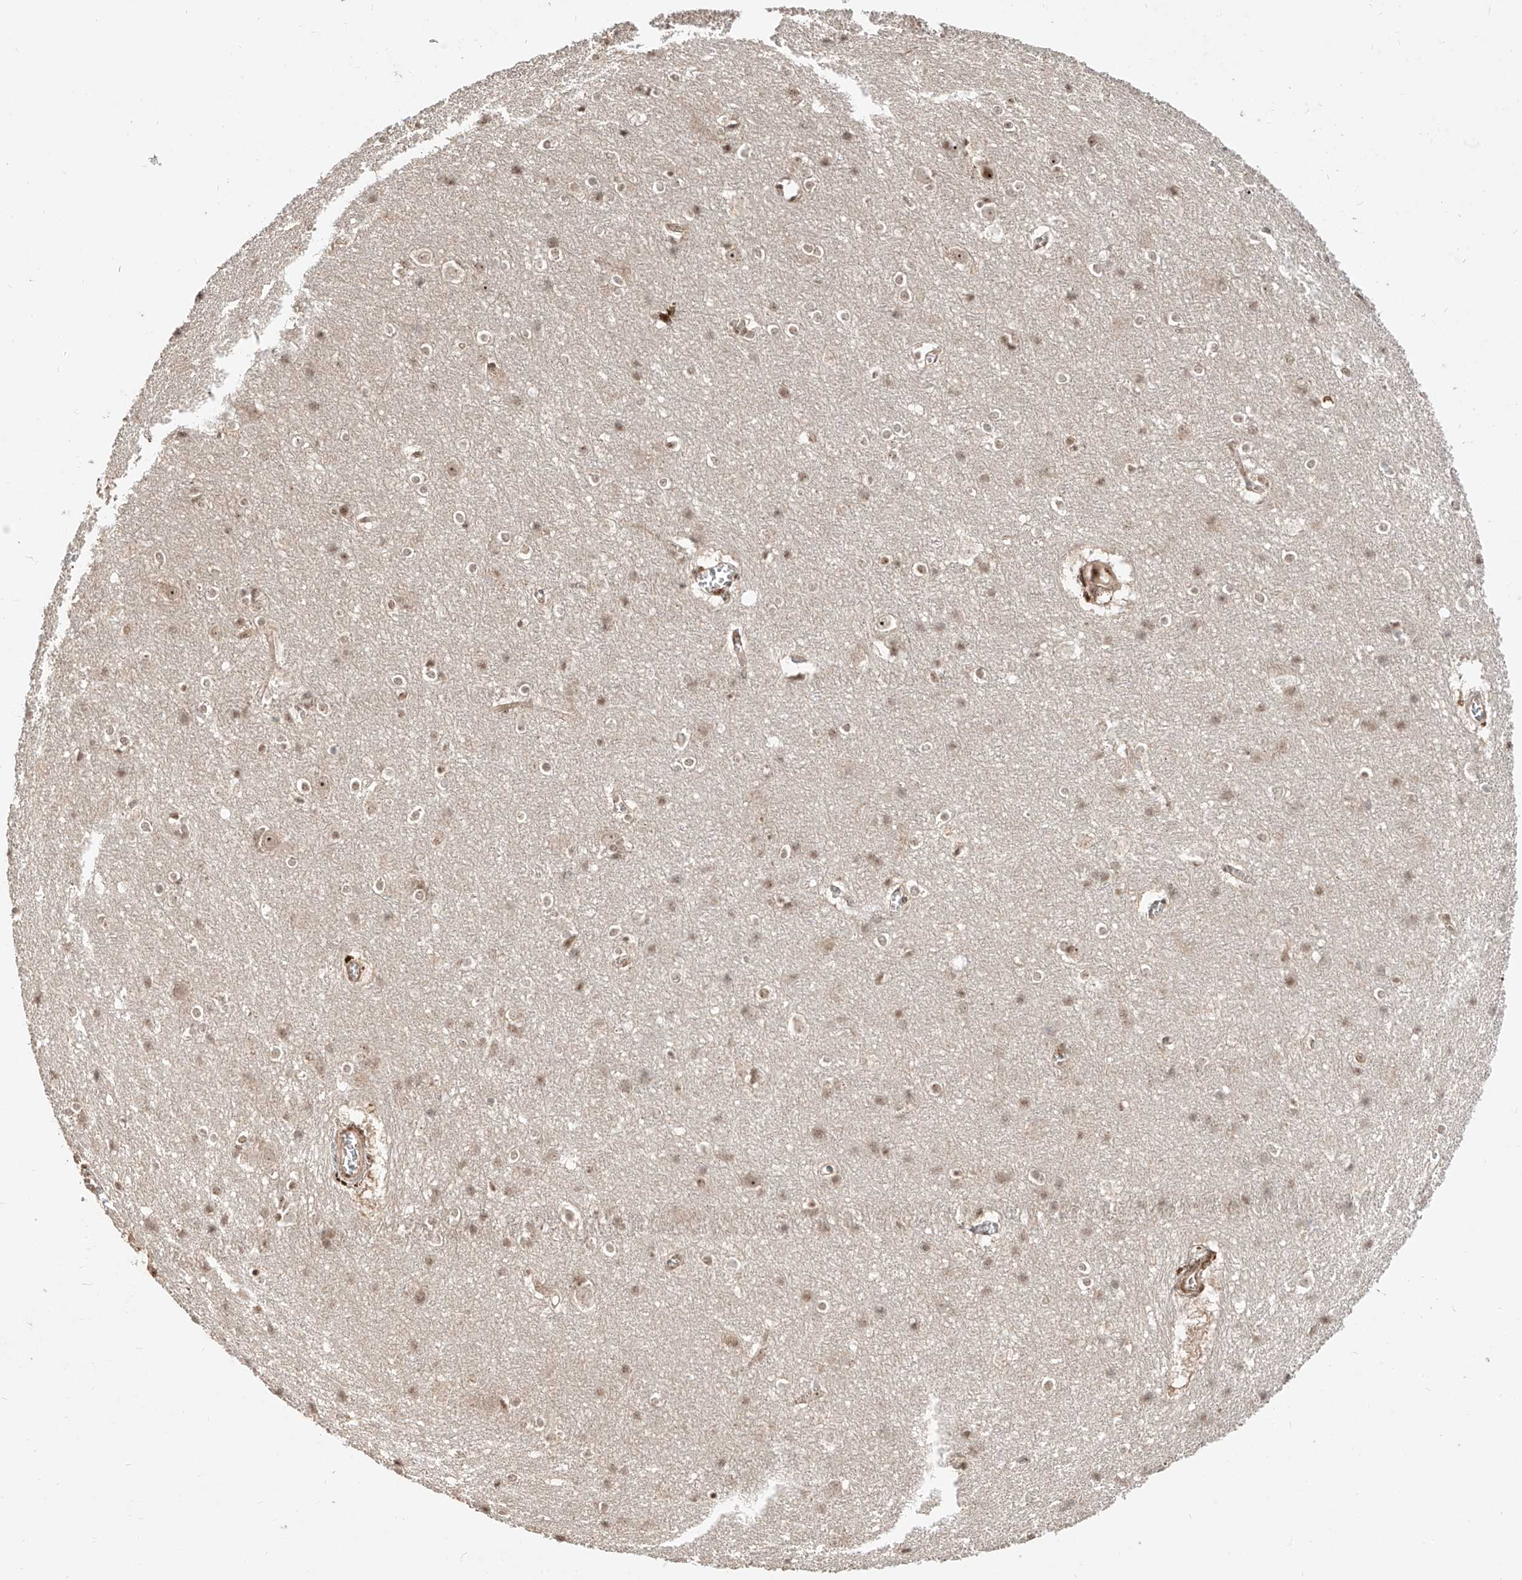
{"staining": {"intensity": "weak", "quantity": ">75%", "location": "cytoplasmic/membranous"}, "tissue": "cerebral cortex", "cell_type": "Endothelial cells", "image_type": "normal", "snomed": [{"axis": "morphology", "description": "Normal tissue, NOS"}, {"axis": "topography", "description": "Cerebral cortex"}], "caption": "A brown stain highlights weak cytoplasmic/membranous positivity of a protein in endothelial cells of benign cerebral cortex.", "gene": "ZNF710", "patient": {"sex": "male", "age": 54}}